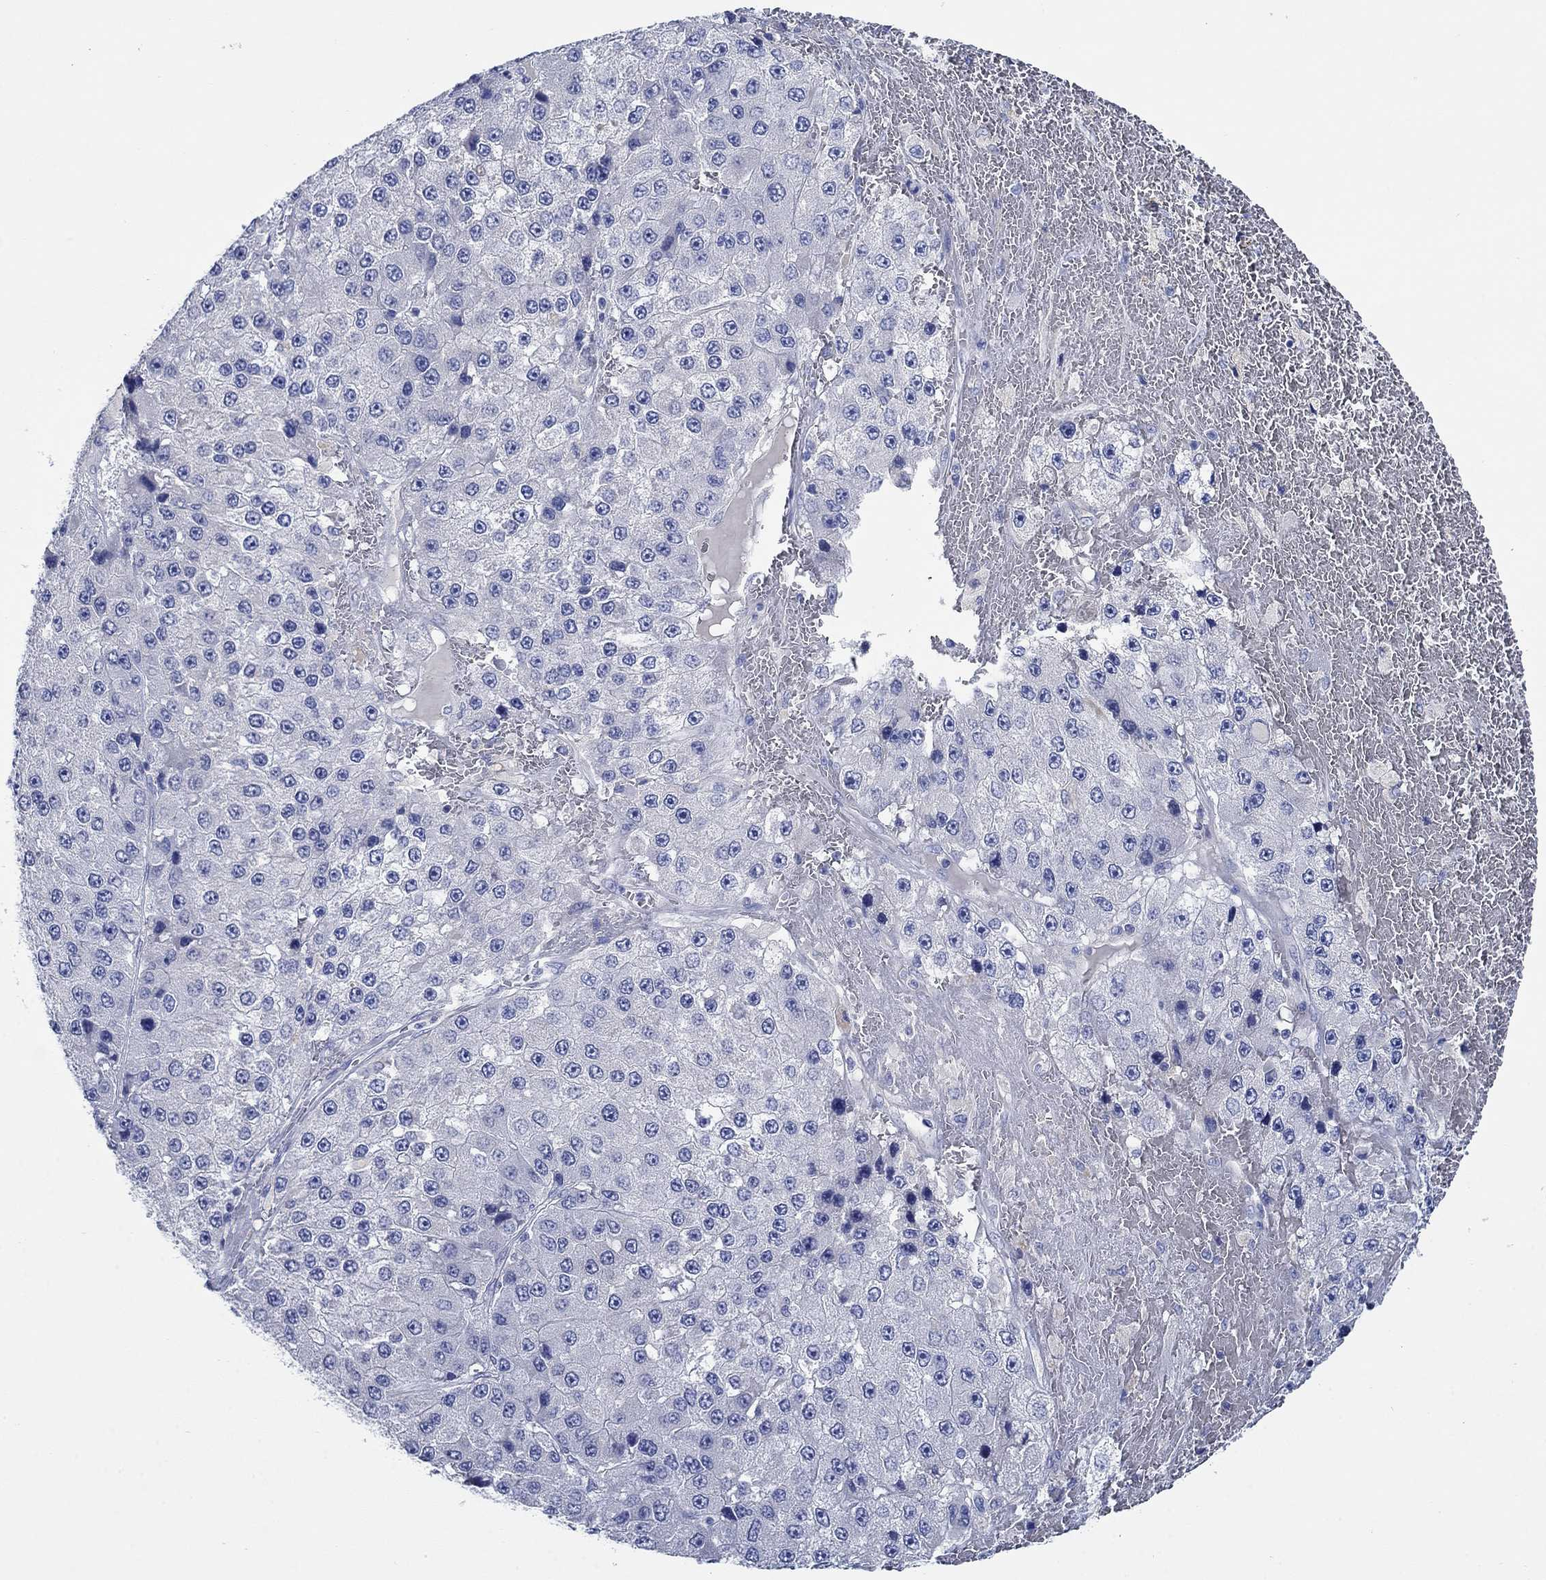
{"staining": {"intensity": "negative", "quantity": "none", "location": "none"}, "tissue": "liver cancer", "cell_type": "Tumor cells", "image_type": "cancer", "snomed": [{"axis": "morphology", "description": "Carcinoma, Hepatocellular, NOS"}, {"axis": "topography", "description": "Liver"}], "caption": "An IHC histopathology image of liver hepatocellular carcinoma is shown. There is no staining in tumor cells of liver hepatocellular carcinoma. (Stains: DAB immunohistochemistry (IHC) with hematoxylin counter stain, Microscopy: brightfield microscopy at high magnification).", "gene": "TRIM16", "patient": {"sex": "female", "age": 73}}